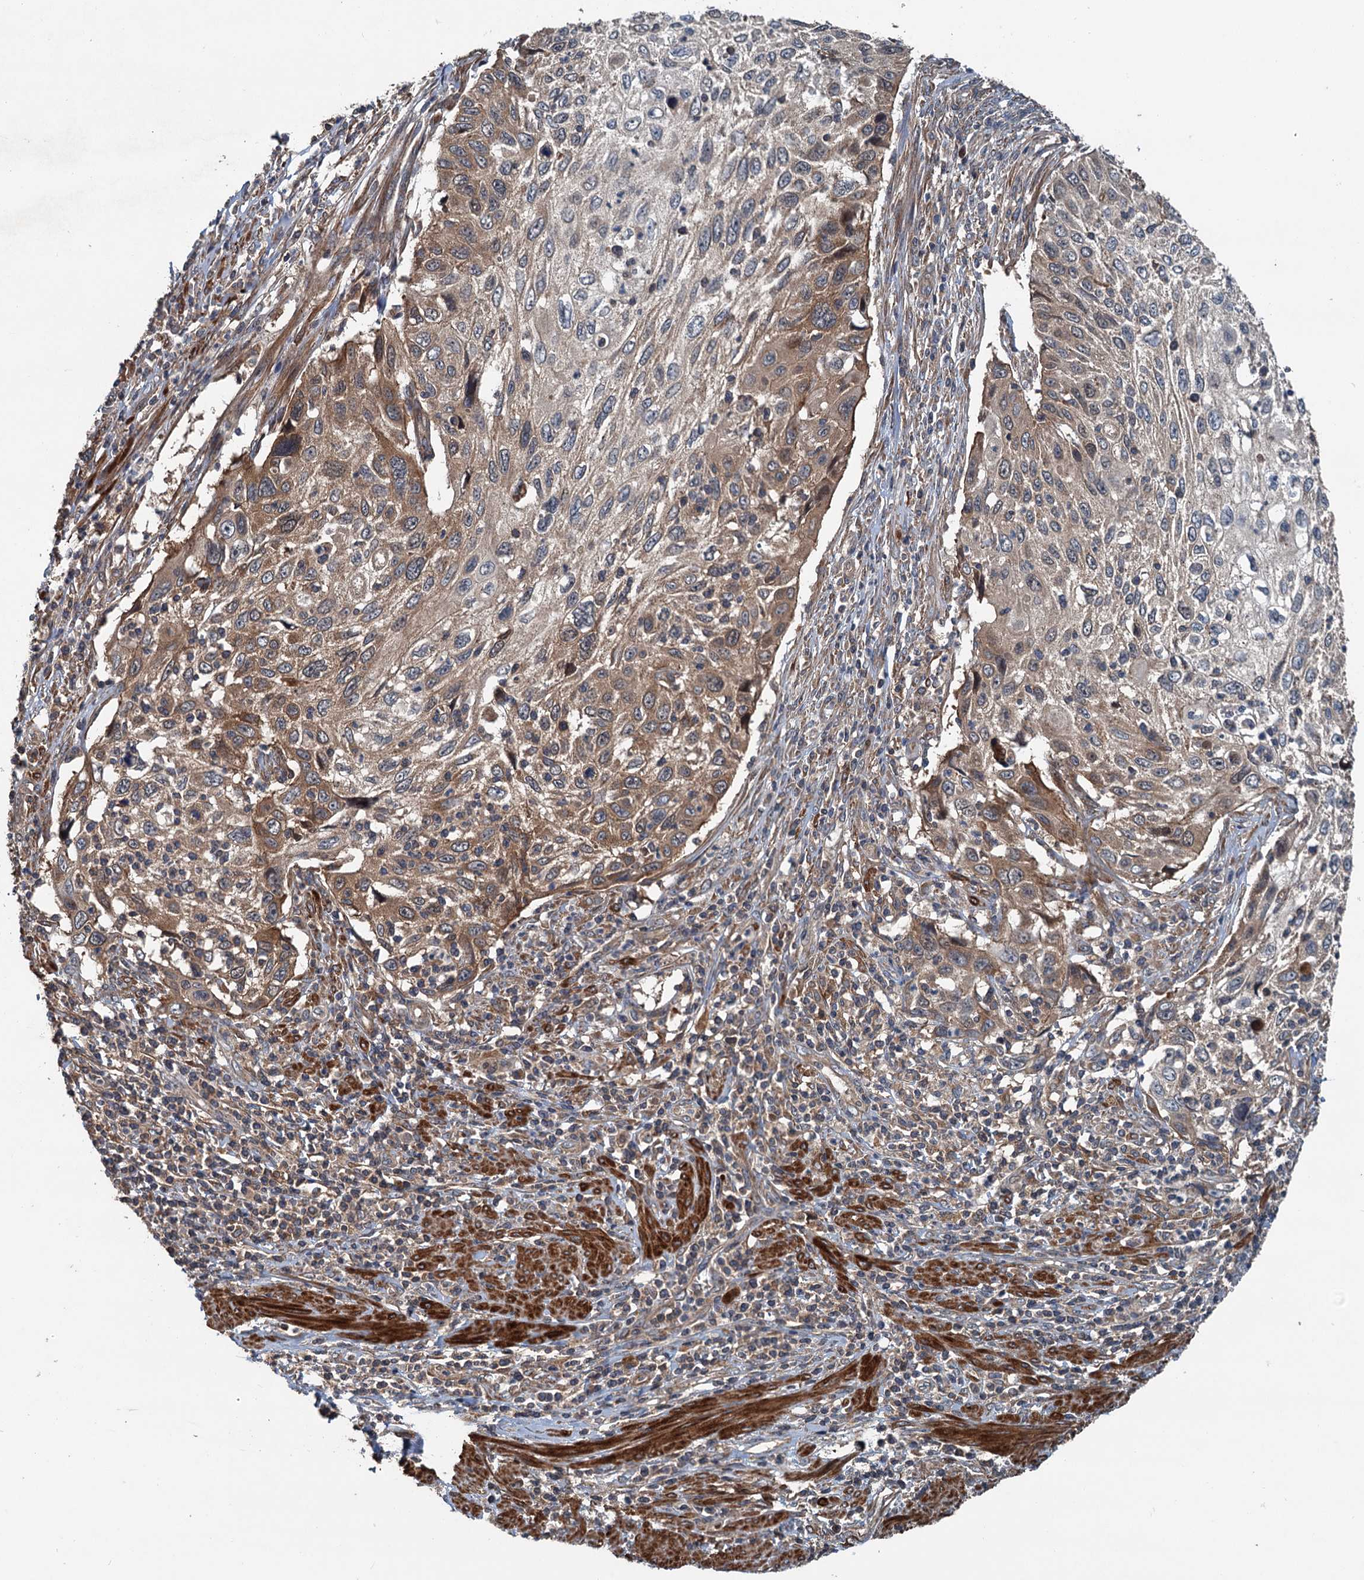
{"staining": {"intensity": "moderate", "quantity": "25%-75%", "location": "cytoplasmic/membranous"}, "tissue": "cervical cancer", "cell_type": "Tumor cells", "image_type": "cancer", "snomed": [{"axis": "morphology", "description": "Squamous cell carcinoma, NOS"}, {"axis": "topography", "description": "Cervix"}], "caption": "Immunohistochemistry (IHC) histopathology image of neoplastic tissue: cervical cancer stained using immunohistochemistry (IHC) shows medium levels of moderate protein expression localized specifically in the cytoplasmic/membranous of tumor cells, appearing as a cytoplasmic/membranous brown color.", "gene": "TEDC1", "patient": {"sex": "female", "age": 70}}